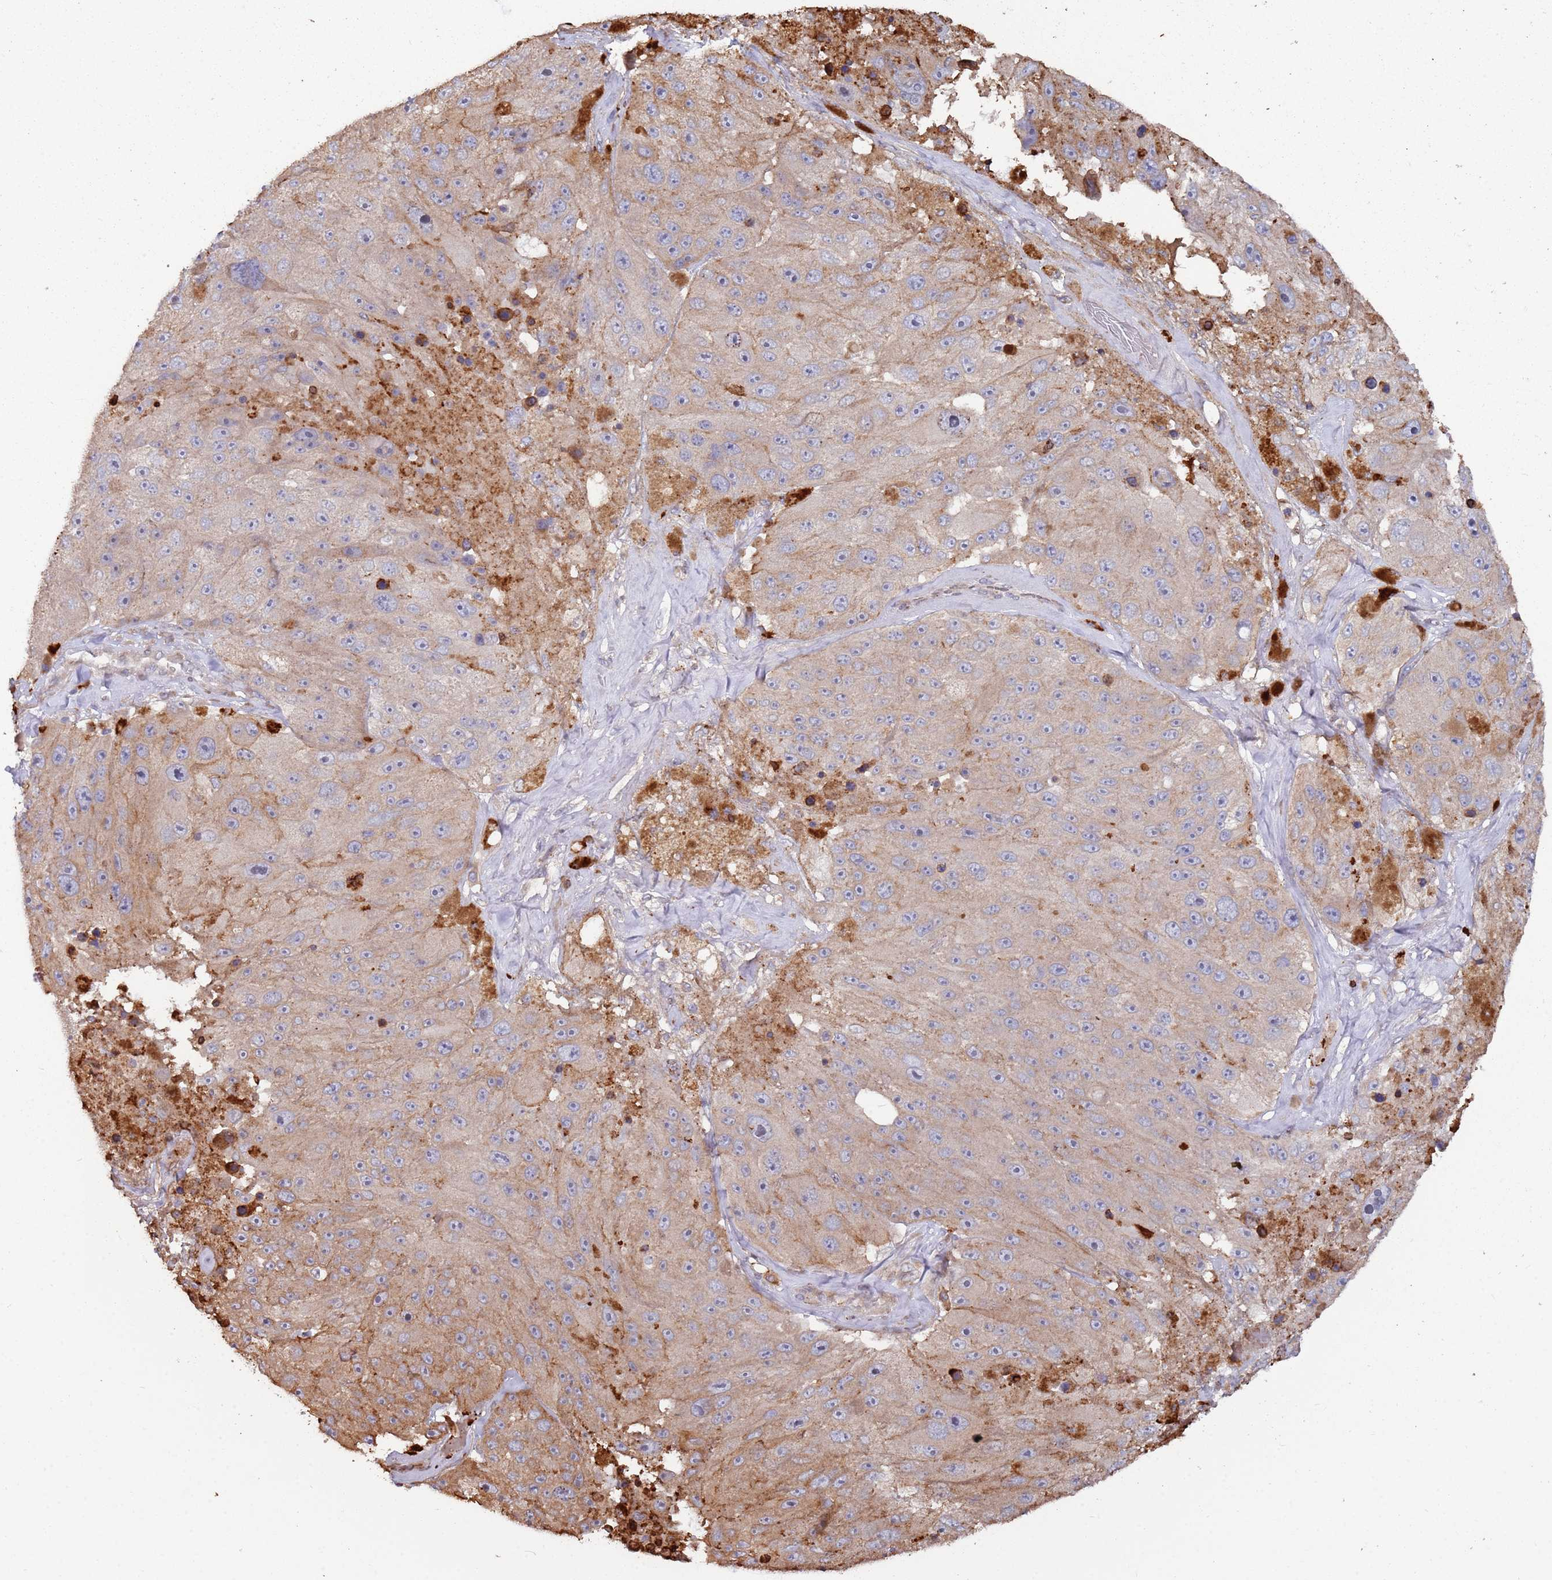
{"staining": {"intensity": "moderate", "quantity": "25%-75%", "location": "cytoplasmic/membranous"}, "tissue": "melanoma", "cell_type": "Tumor cells", "image_type": "cancer", "snomed": [{"axis": "morphology", "description": "Malignant melanoma, Metastatic site"}, {"axis": "topography", "description": "Lymph node"}], "caption": "Protein staining shows moderate cytoplasmic/membranous expression in approximately 25%-75% of tumor cells in malignant melanoma (metastatic site). The protein of interest is stained brown, and the nuclei are stained in blue (DAB (3,3'-diaminobenzidine) IHC with brightfield microscopy, high magnification).", "gene": "LACC1", "patient": {"sex": "male", "age": 62}}